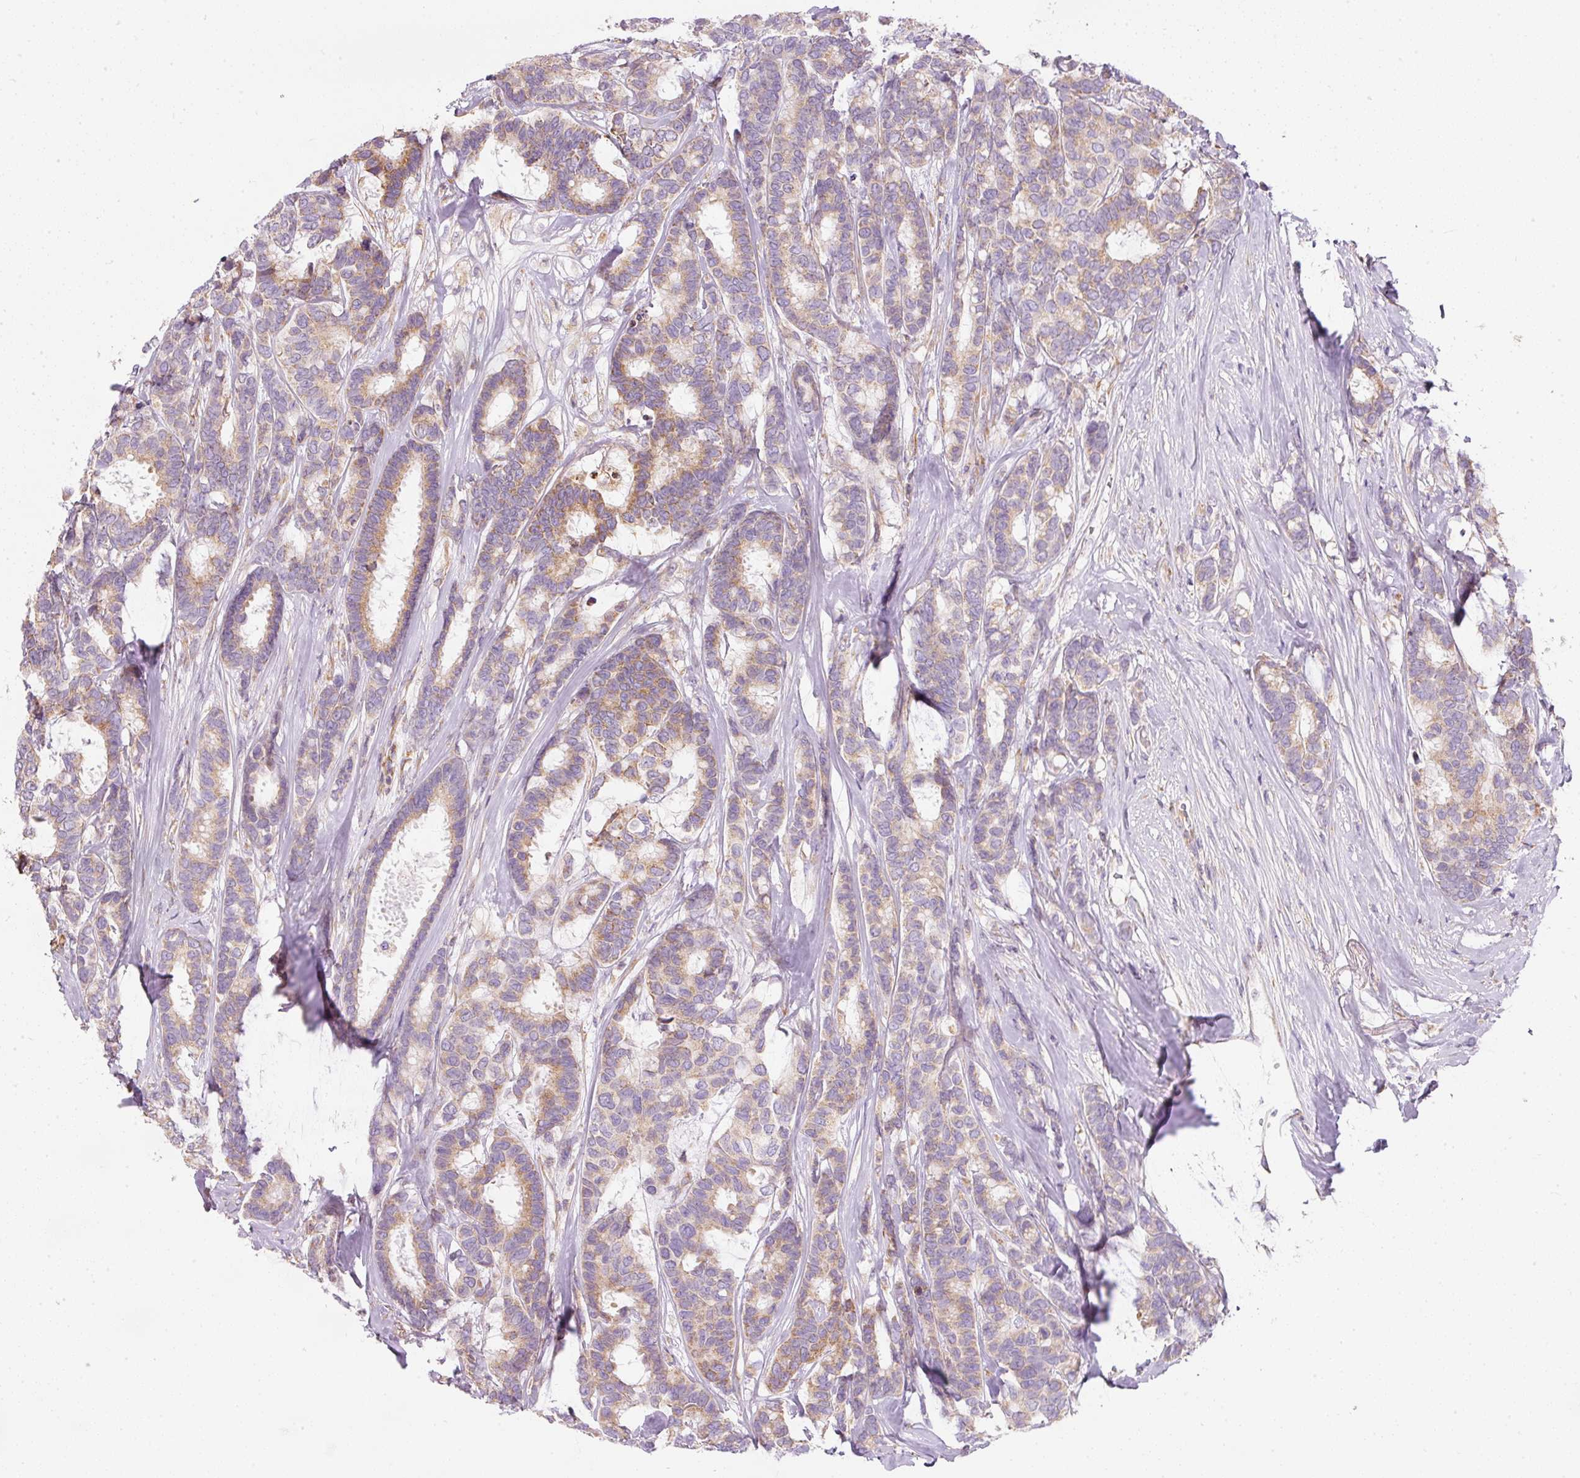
{"staining": {"intensity": "moderate", "quantity": "25%-75%", "location": "cytoplasmic/membranous"}, "tissue": "breast cancer", "cell_type": "Tumor cells", "image_type": "cancer", "snomed": [{"axis": "morphology", "description": "Duct carcinoma"}, {"axis": "topography", "description": "Breast"}], "caption": "DAB (3,3'-diaminobenzidine) immunohistochemical staining of invasive ductal carcinoma (breast) reveals moderate cytoplasmic/membranous protein expression in about 25%-75% of tumor cells.", "gene": "MORN4", "patient": {"sex": "female", "age": 87}}